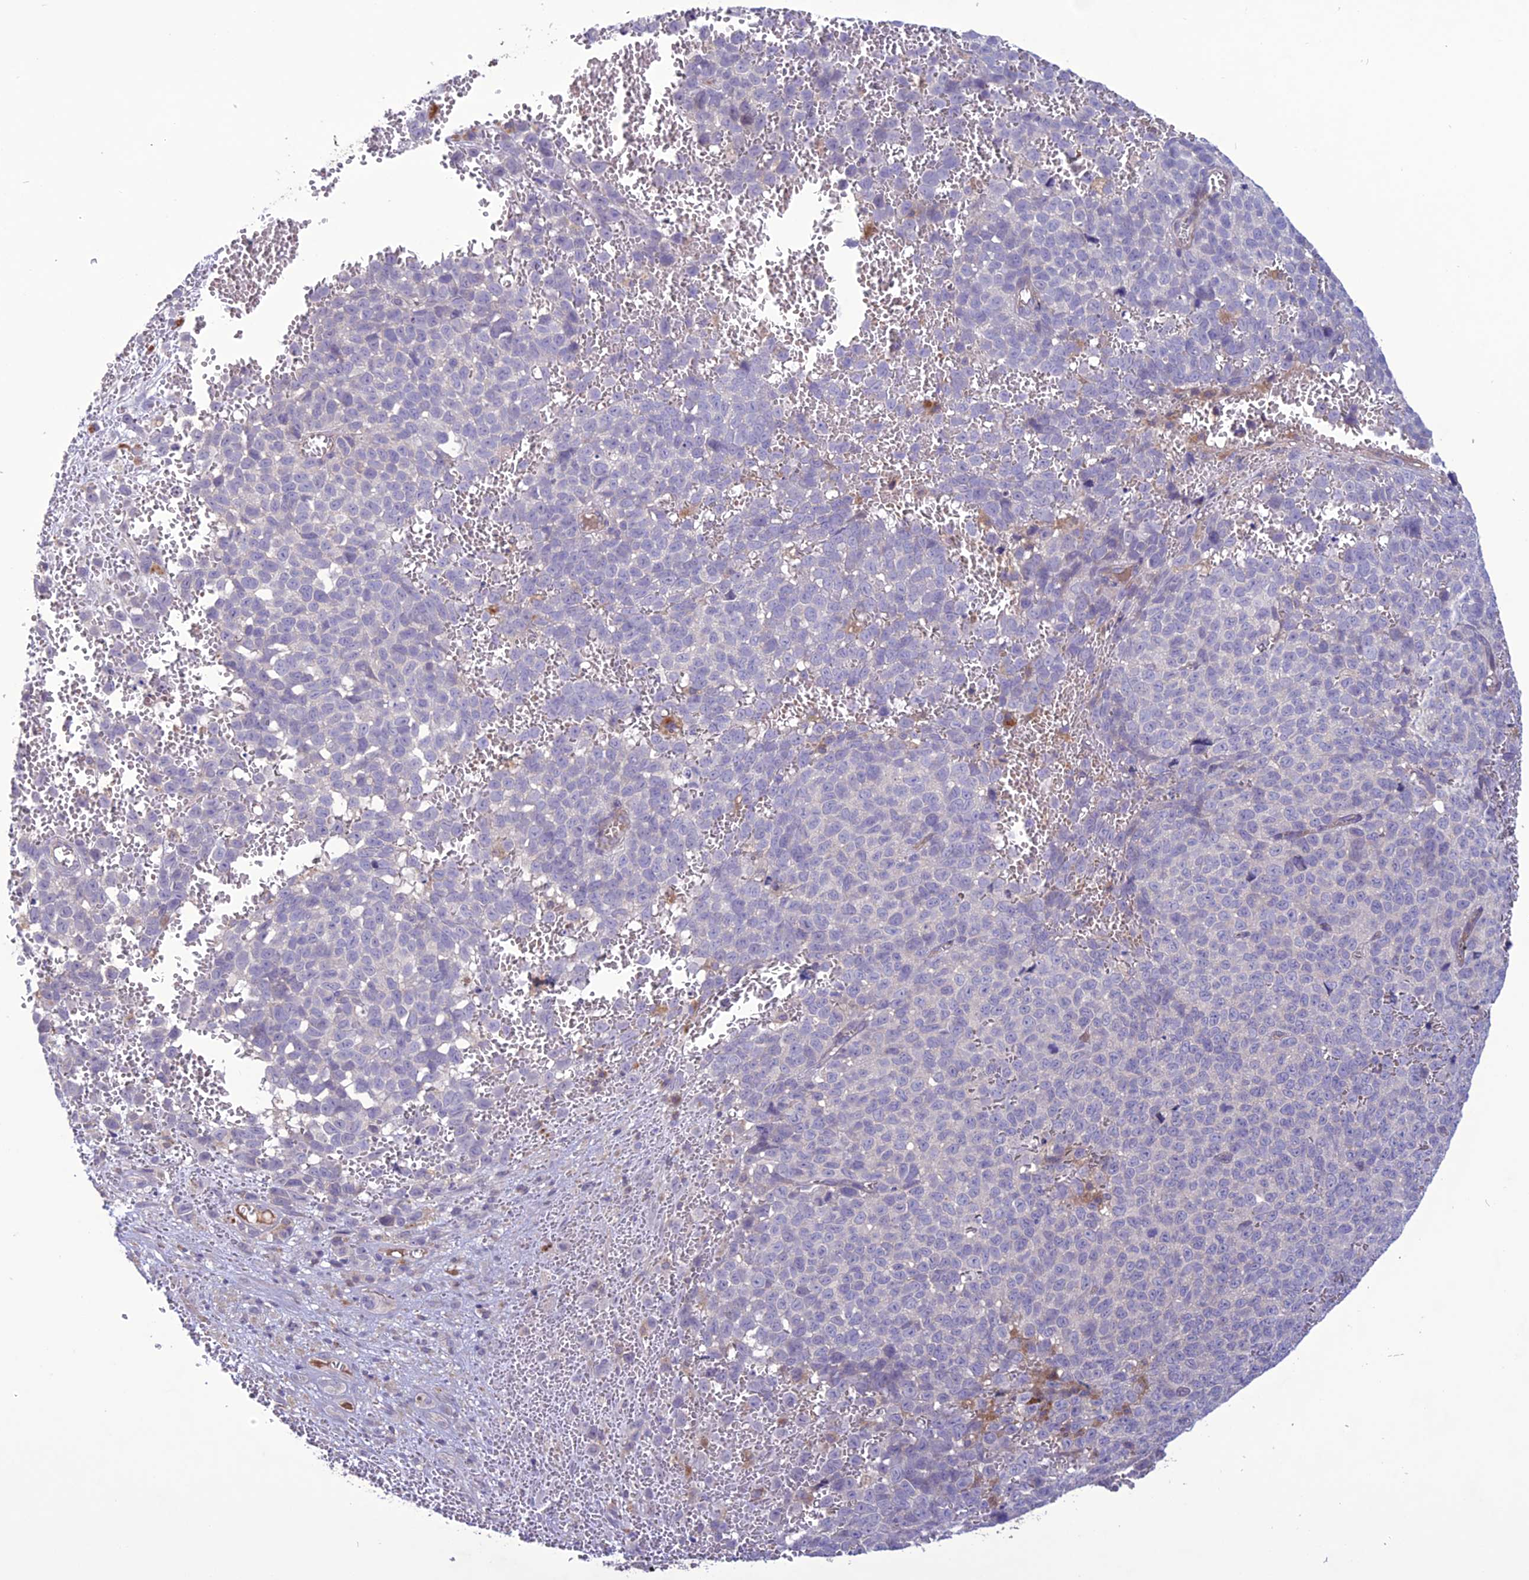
{"staining": {"intensity": "negative", "quantity": "none", "location": "none"}, "tissue": "melanoma", "cell_type": "Tumor cells", "image_type": "cancer", "snomed": [{"axis": "morphology", "description": "Malignant melanoma, NOS"}, {"axis": "topography", "description": "Nose, NOS"}], "caption": "IHC of malignant melanoma demonstrates no positivity in tumor cells.", "gene": "C2orf76", "patient": {"sex": "female", "age": 48}}